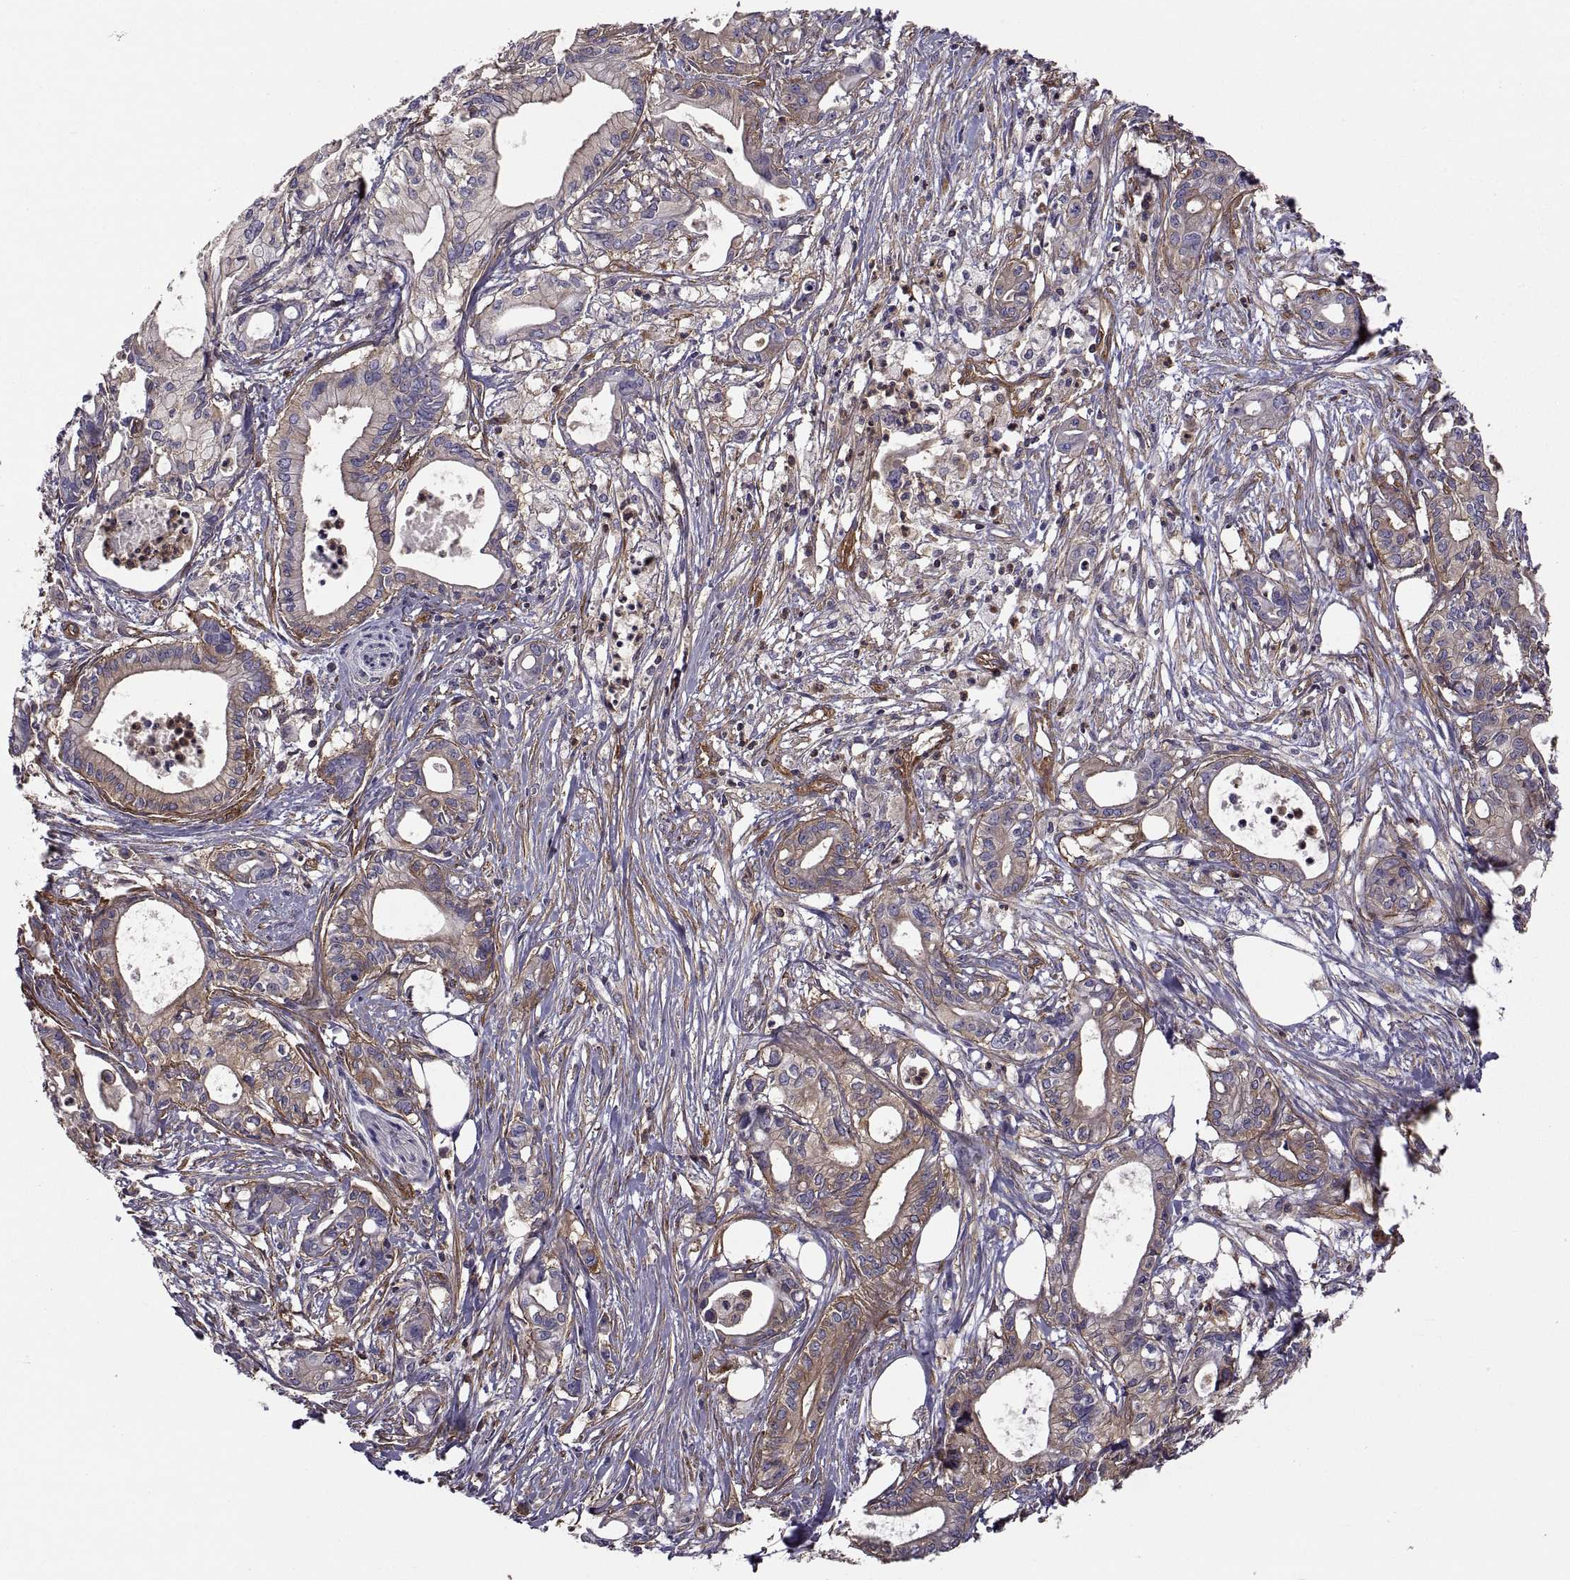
{"staining": {"intensity": "moderate", "quantity": ">75%", "location": "cytoplasmic/membranous"}, "tissue": "pancreatic cancer", "cell_type": "Tumor cells", "image_type": "cancer", "snomed": [{"axis": "morphology", "description": "Adenocarcinoma, NOS"}, {"axis": "topography", "description": "Pancreas"}], "caption": "Immunohistochemical staining of human pancreatic adenocarcinoma exhibits moderate cytoplasmic/membranous protein positivity in about >75% of tumor cells. The protein is shown in brown color, while the nuclei are stained blue.", "gene": "MYH9", "patient": {"sex": "male", "age": 71}}